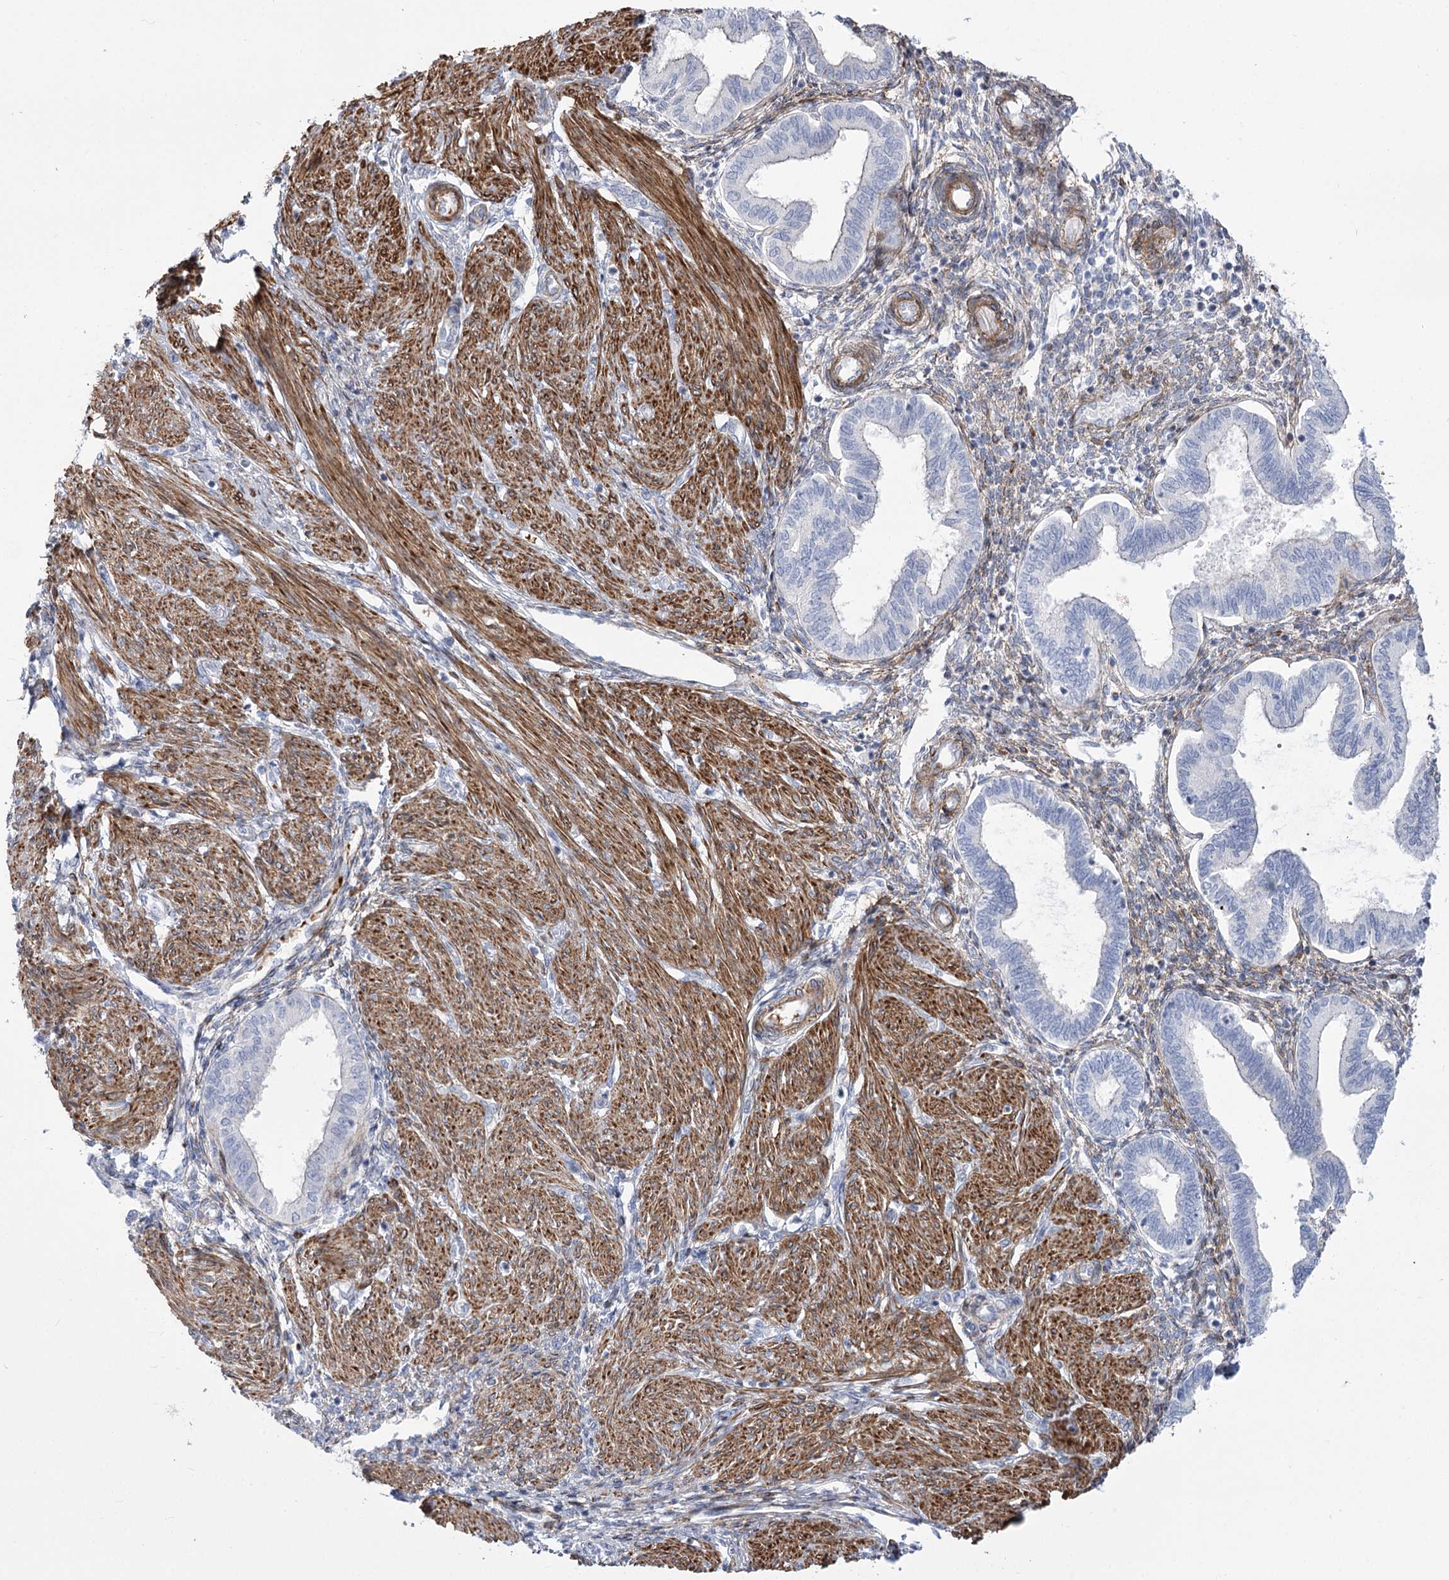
{"staining": {"intensity": "negative", "quantity": "none", "location": "none"}, "tissue": "endometrium", "cell_type": "Cells in endometrial stroma", "image_type": "normal", "snomed": [{"axis": "morphology", "description": "Normal tissue, NOS"}, {"axis": "topography", "description": "Endometrium"}], "caption": "Endometrium was stained to show a protein in brown. There is no significant positivity in cells in endometrial stroma. Nuclei are stained in blue.", "gene": "ANKRD23", "patient": {"sex": "female", "age": 53}}